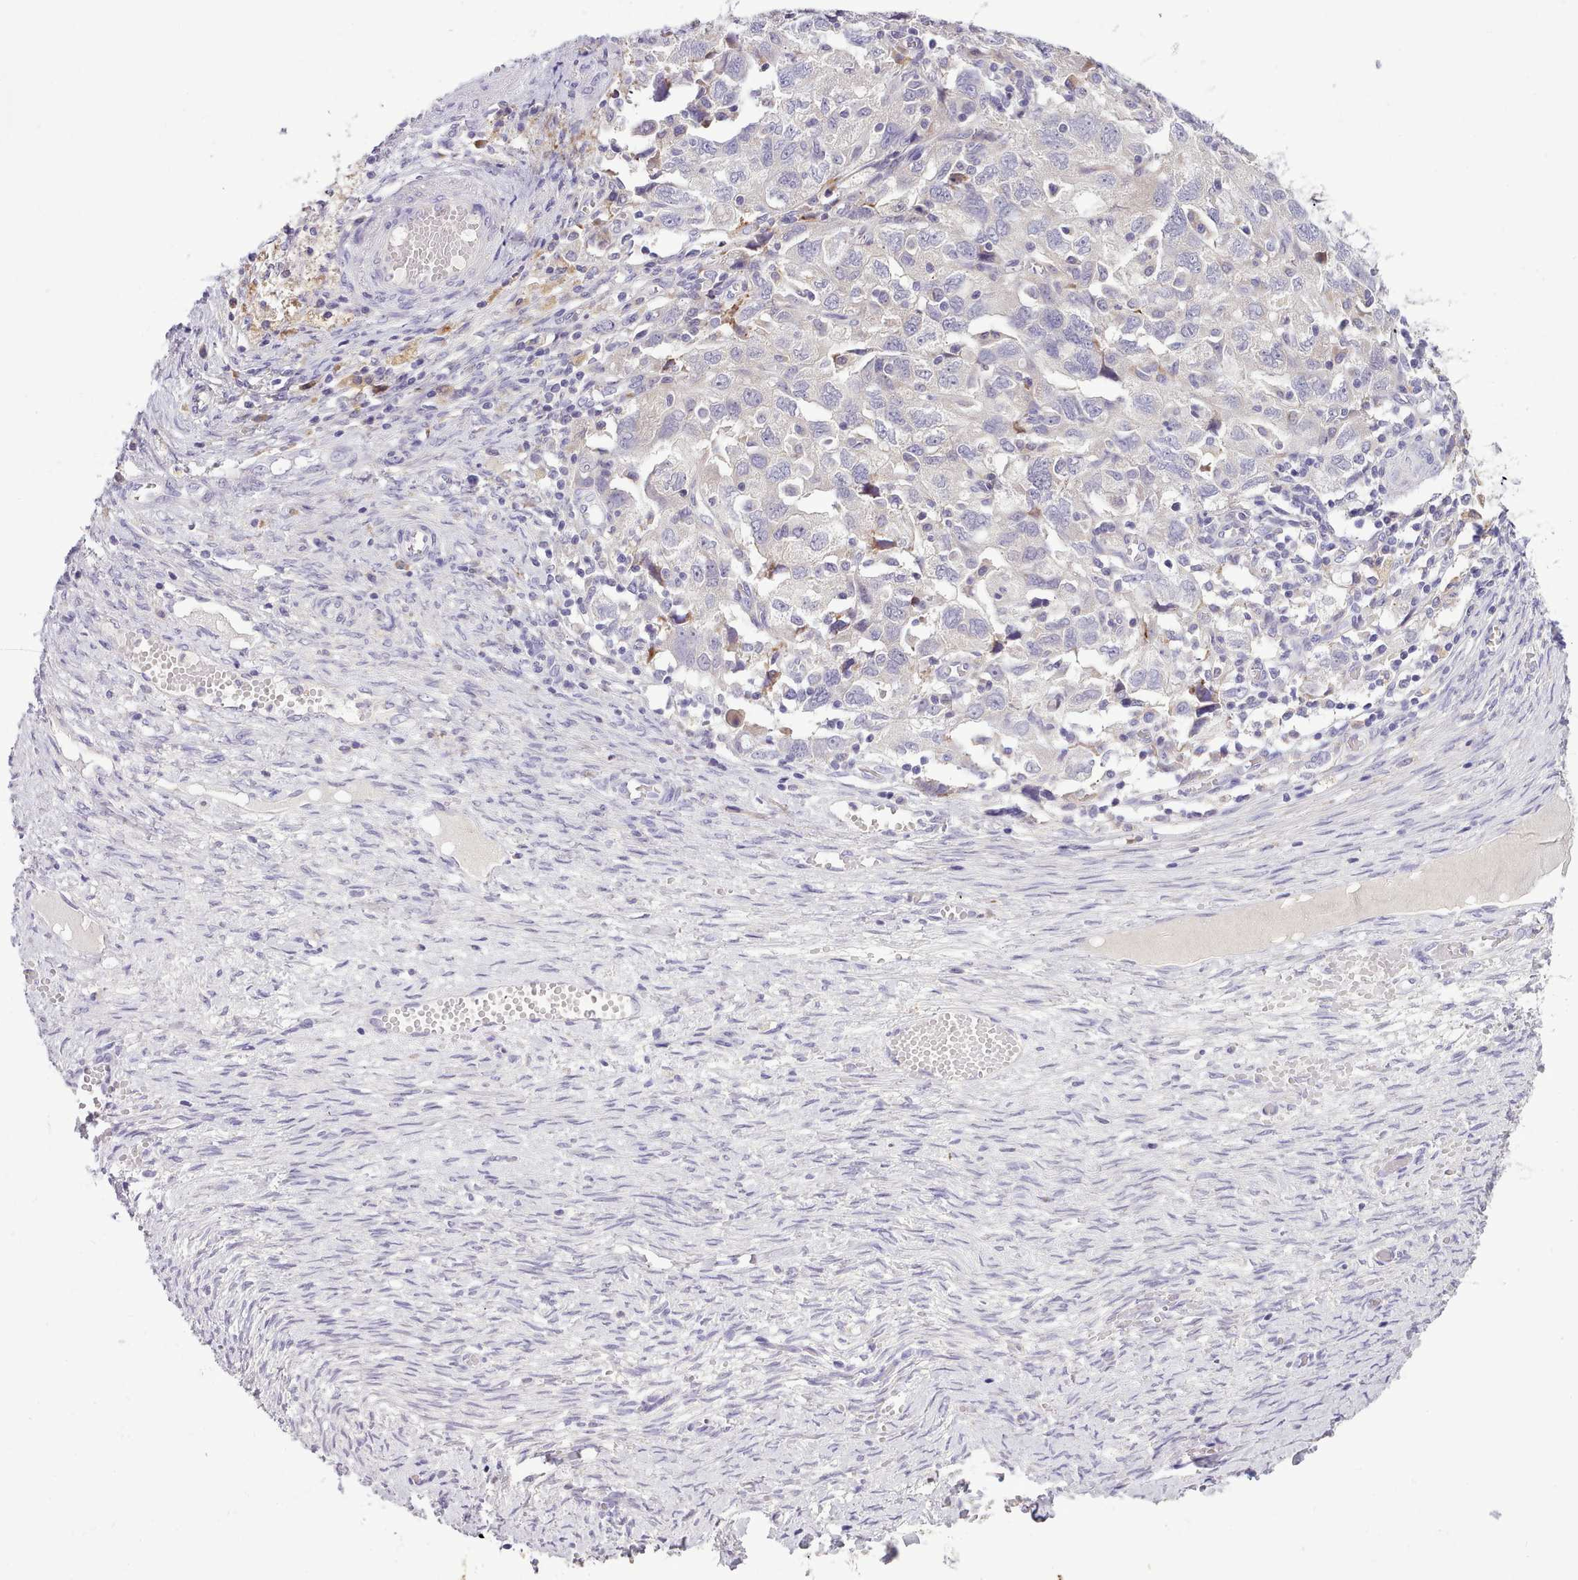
{"staining": {"intensity": "negative", "quantity": "none", "location": "none"}, "tissue": "ovarian cancer", "cell_type": "Tumor cells", "image_type": "cancer", "snomed": [{"axis": "morphology", "description": "Carcinoma, NOS"}, {"axis": "morphology", "description": "Cystadenocarcinoma, serous, NOS"}, {"axis": "topography", "description": "Ovary"}], "caption": "A micrograph of ovarian cancer (carcinoma) stained for a protein reveals no brown staining in tumor cells.", "gene": "FAM83E", "patient": {"sex": "female", "age": 69}}